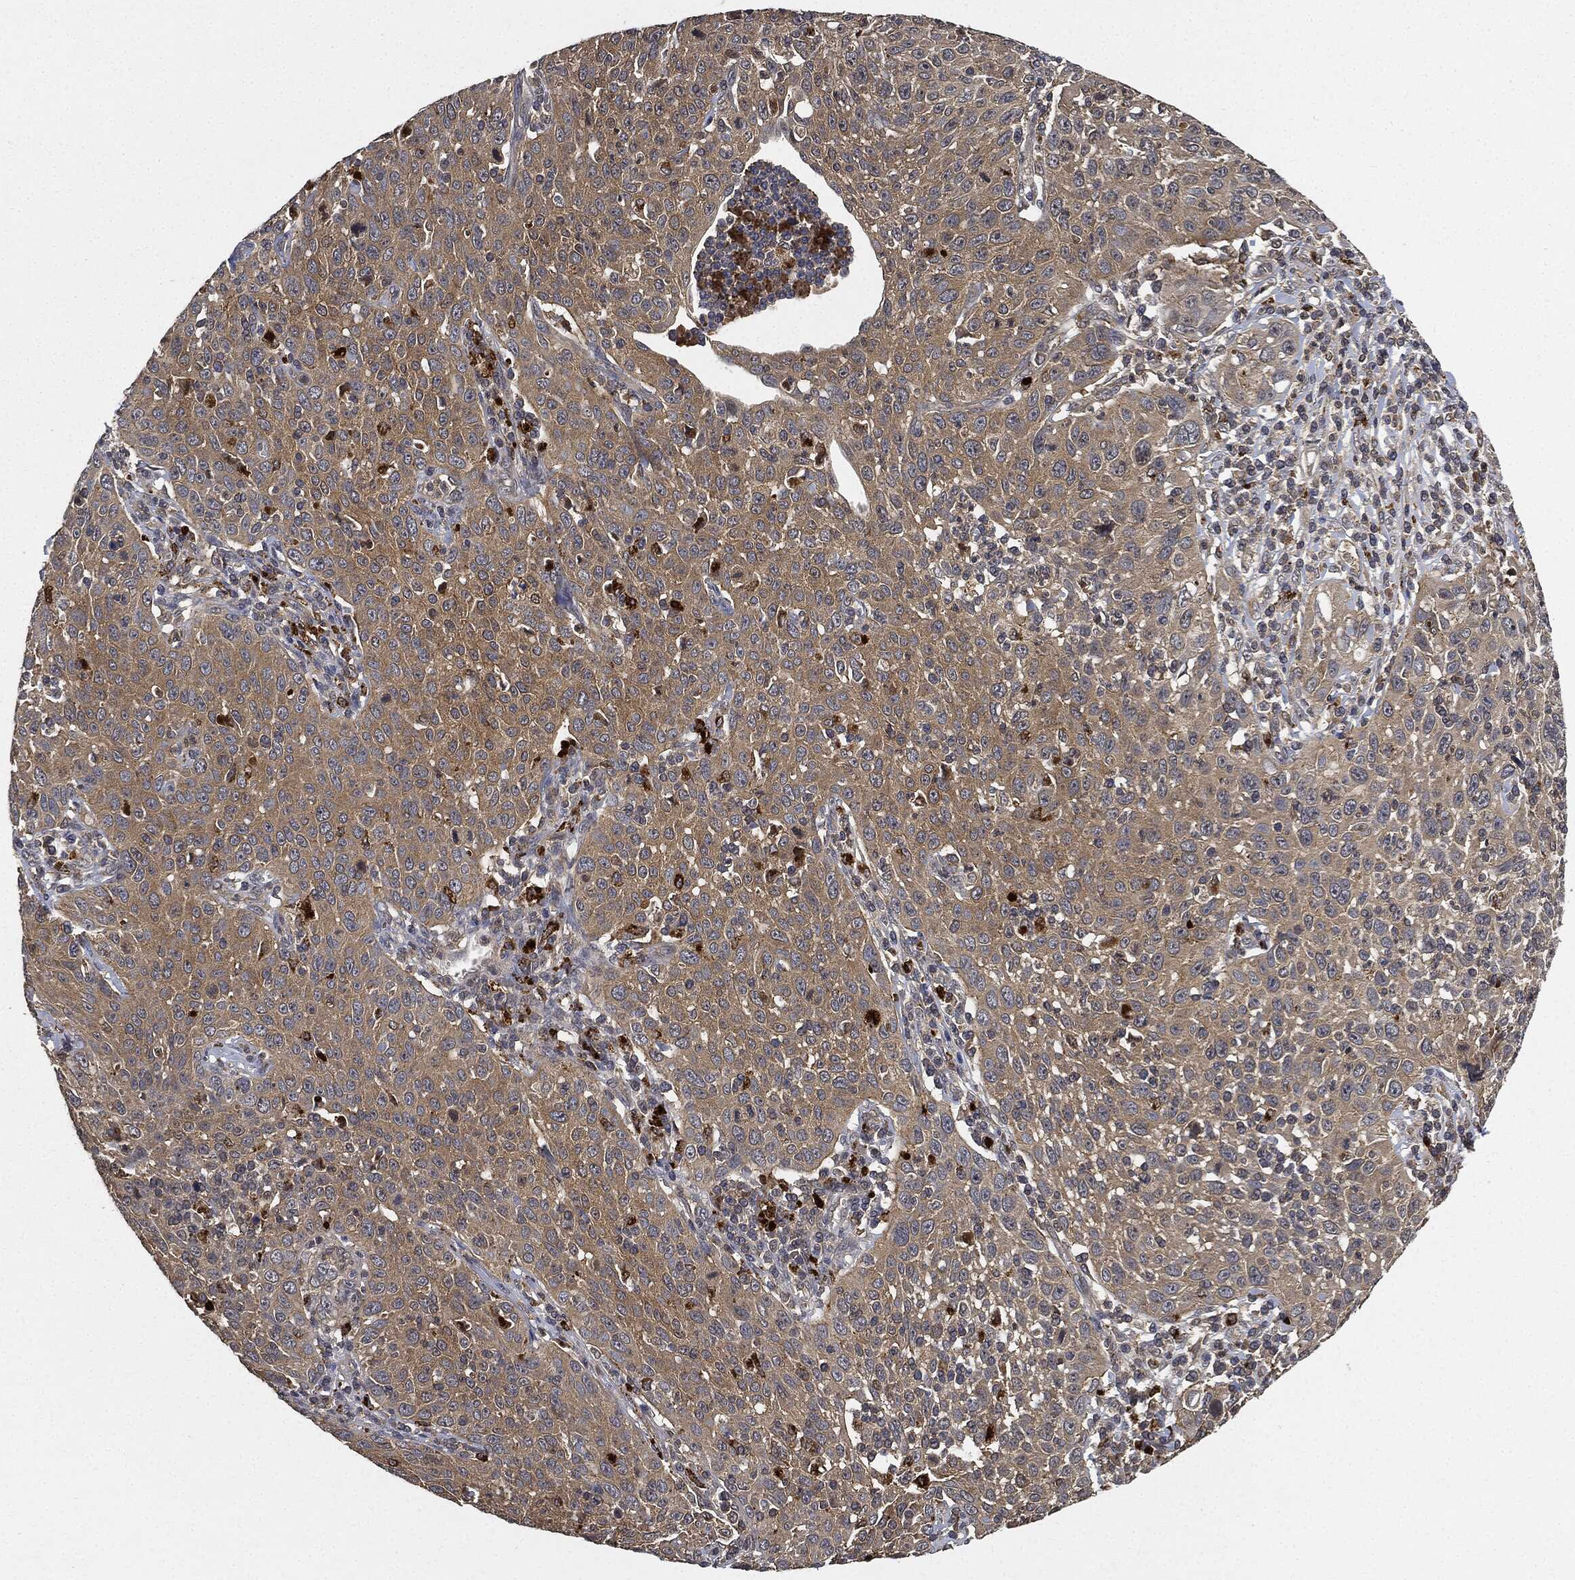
{"staining": {"intensity": "weak", "quantity": "25%-75%", "location": "cytoplasmic/membranous"}, "tissue": "cervical cancer", "cell_type": "Tumor cells", "image_type": "cancer", "snomed": [{"axis": "morphology", "description": "Squamous cell carcinoma, NOS"}, {"axis": "topography", "description": "Cervix"}], "caption": "An IHC image of neoplastic tissue is shown. Protein staining in brown labels weak cytoplasmic/membranous positivity in cervical cancer (squamous cell carcinoma) within tumor cells.", "gene": "BRAF", "patient": {"sex": "female", "age": 26}}